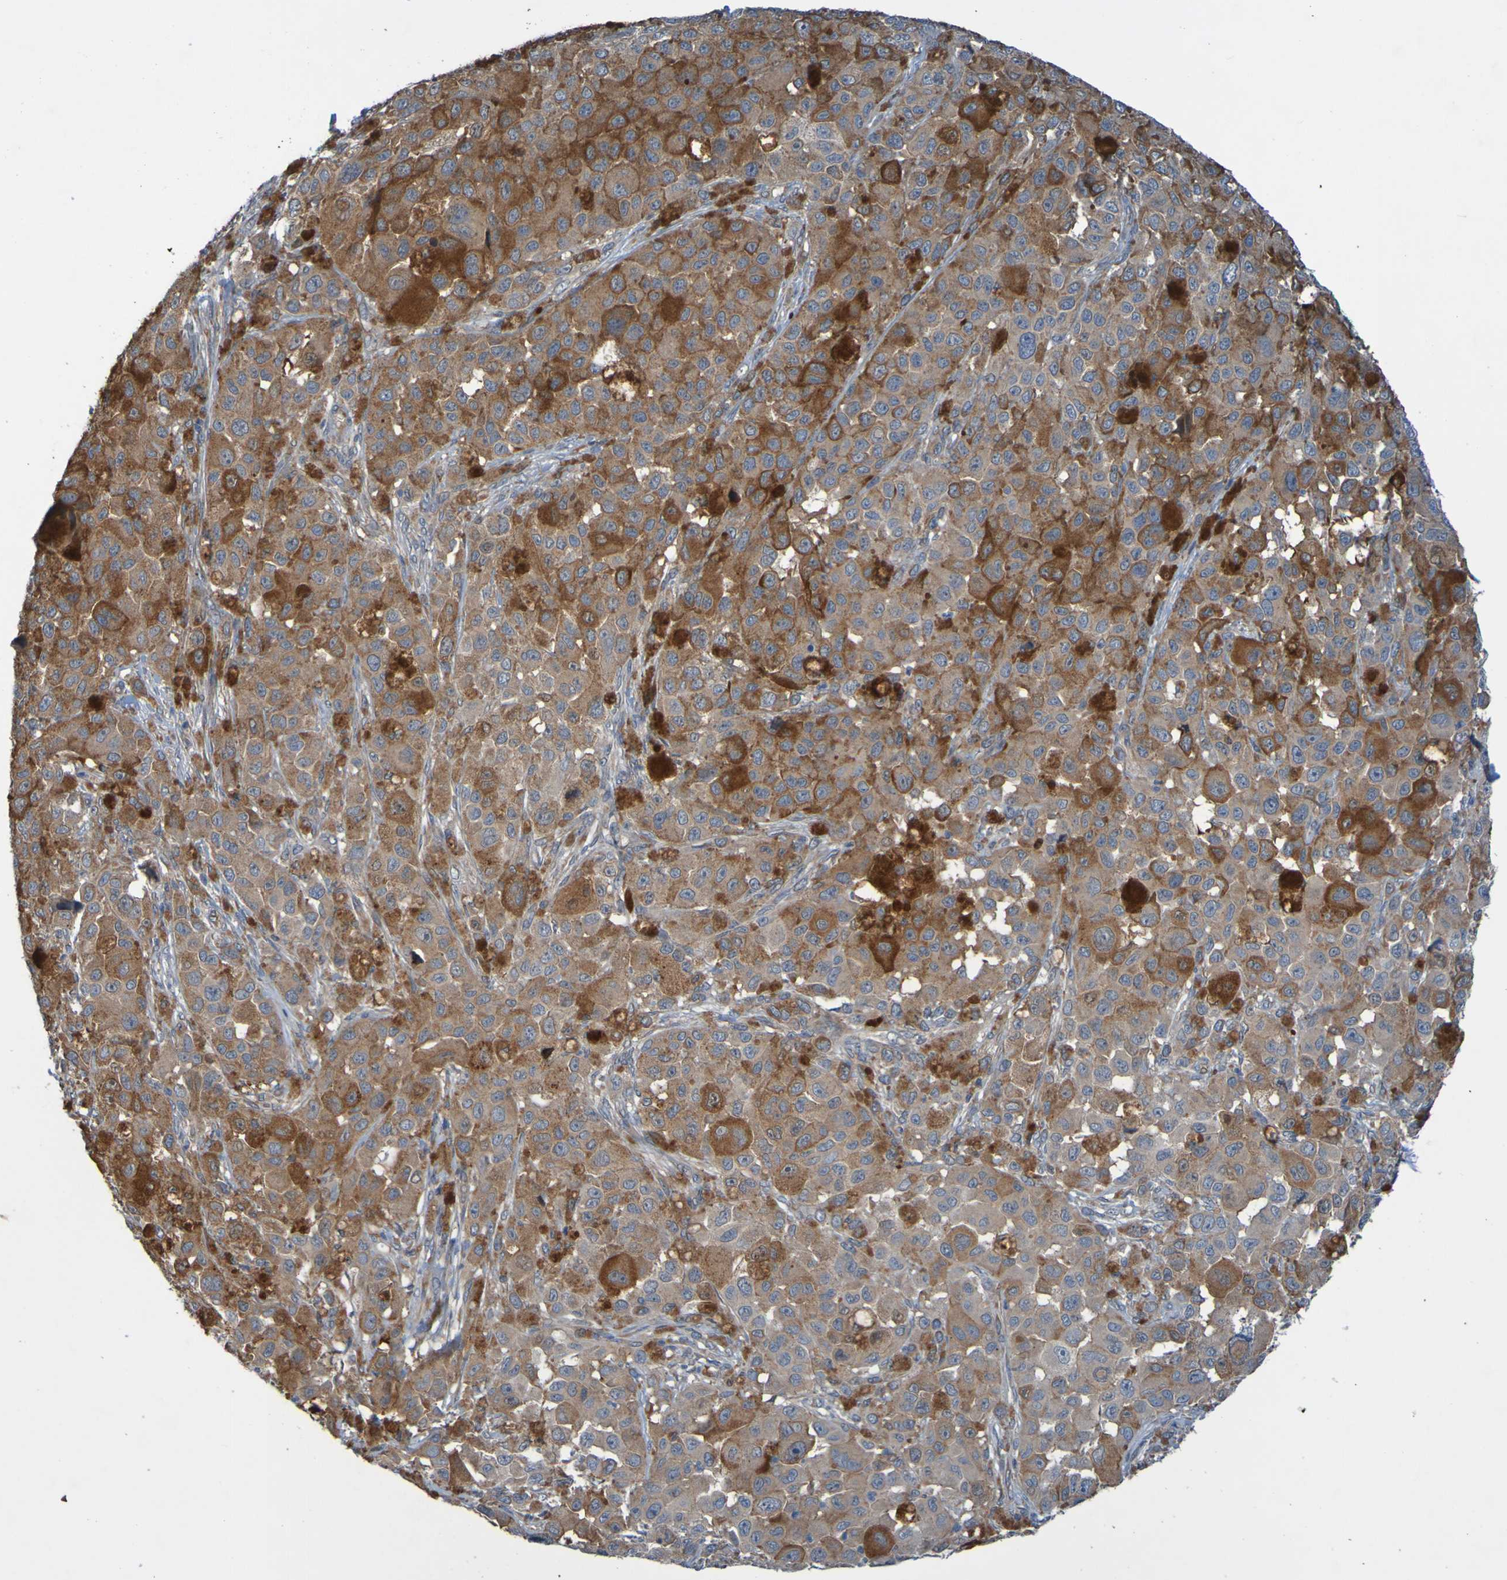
{"staining": {"intensity": "moderate", "quantity": ">75%", "location": "cytoplasmic/membranous"}, "tissue": "melanoma", "cell_type": "Tumor cells", "image_type": "cancer", "snomed": [{"axis": "morphology", "description": "Malignant melanoma, NOS"}, {"axis": "topography", "description": "Skin"}], "caption": "A photomicrograph of melanoma stained for a protein exhibits moderate cytoplasmic/membranous brown staining in tumor cells.", "gene": "NPRL3", "patient": {"sex": "male", "age": 96}}